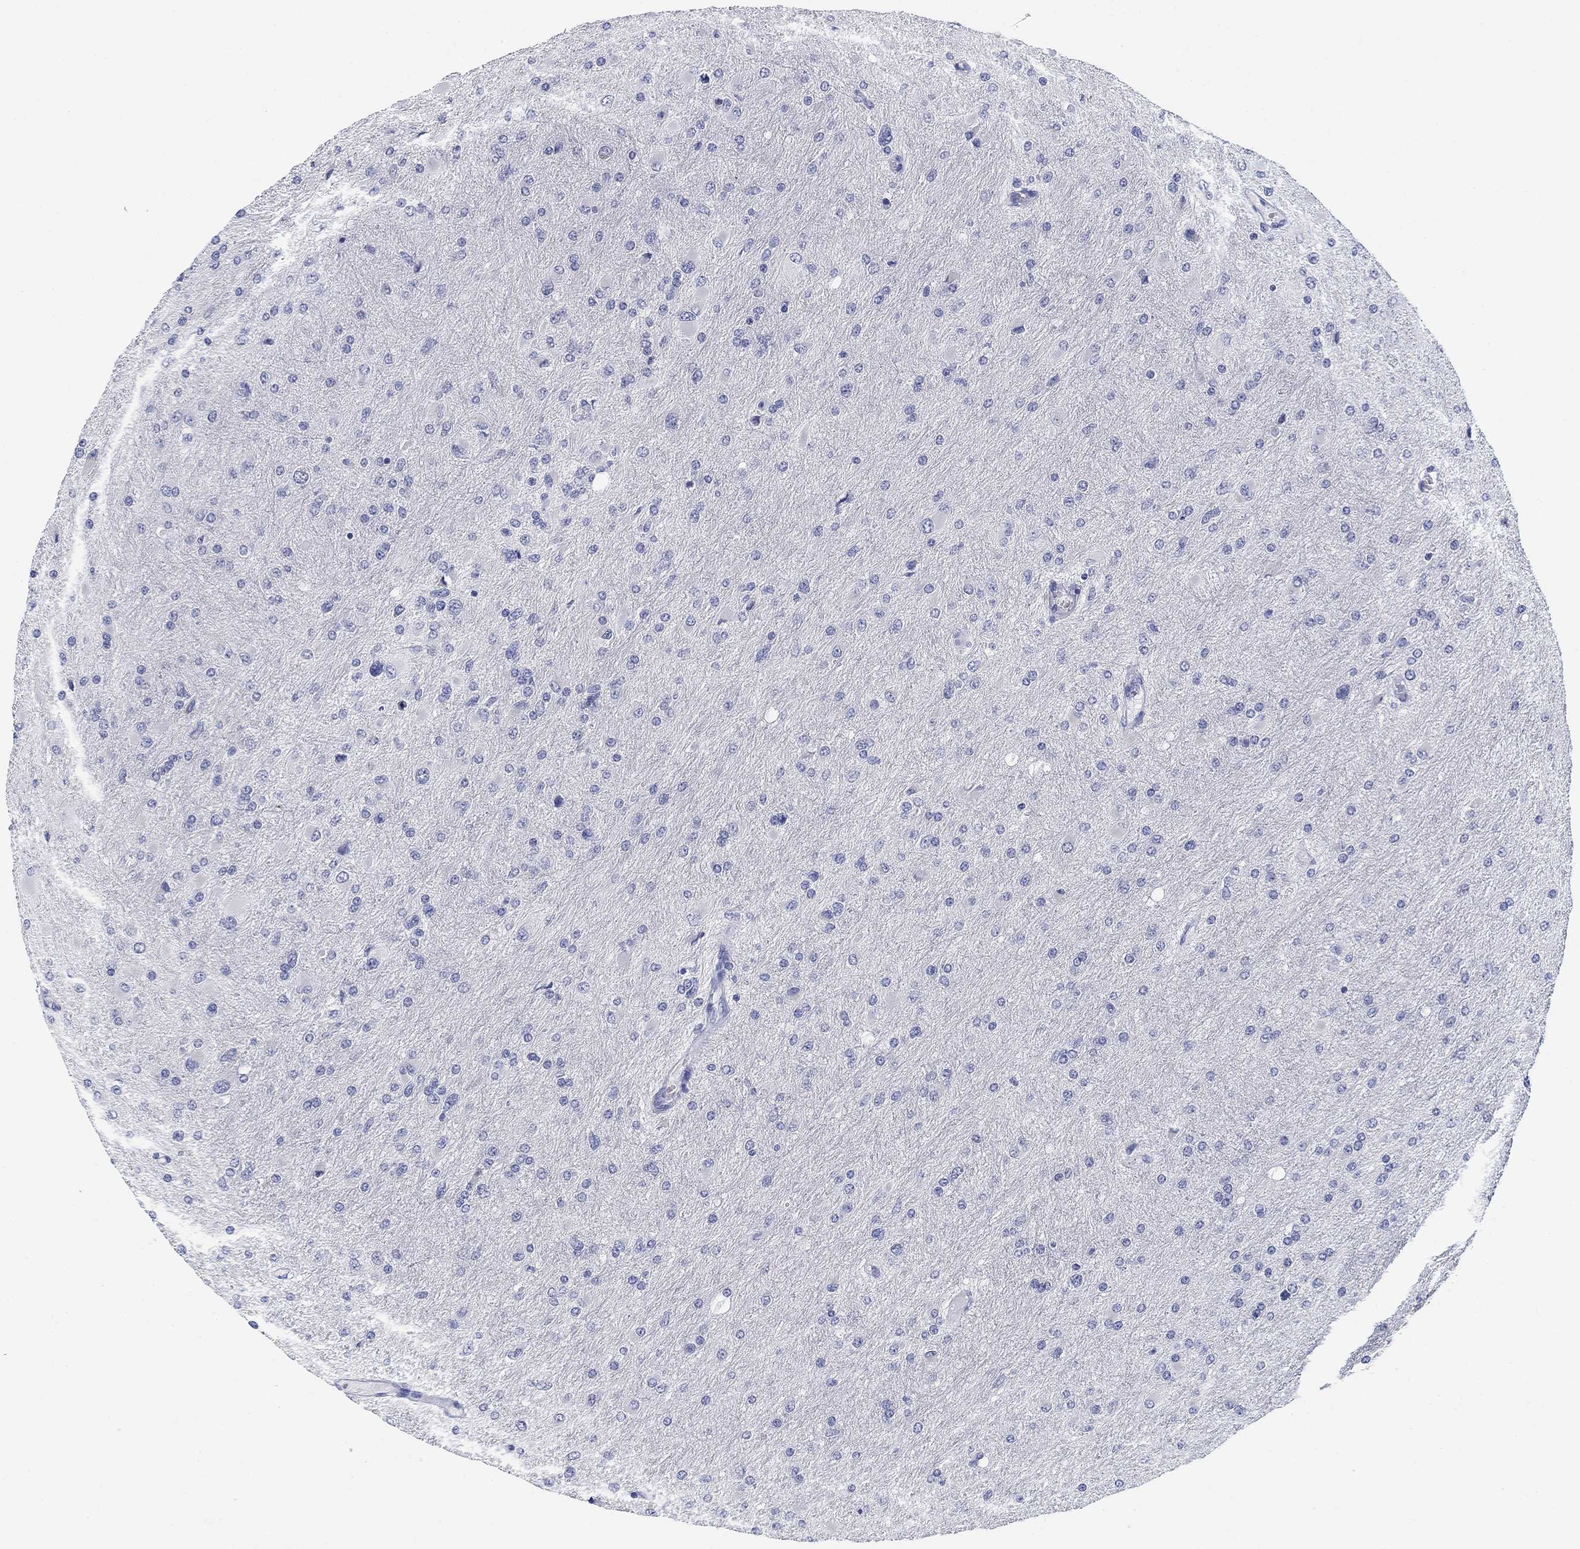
{"staining": {"intensity": "negative", "quantity": "none", "location": "none"}, "tissue": "glioma", "cell_type": "Tumor cells", "image_type": "cancer", "snomed": [{"axis": "morphology", "description": "Glioma, malignant, High grade"}, {"axis": "topography", "description": "Cerebral cortex"}], "caption": "DAB immunohistochemical staining of high-grade glioma (malignant) displays no significant staining in tumor cells.", "gene": "CLUL1", "patient": {"sex": "female", "age": 36}}